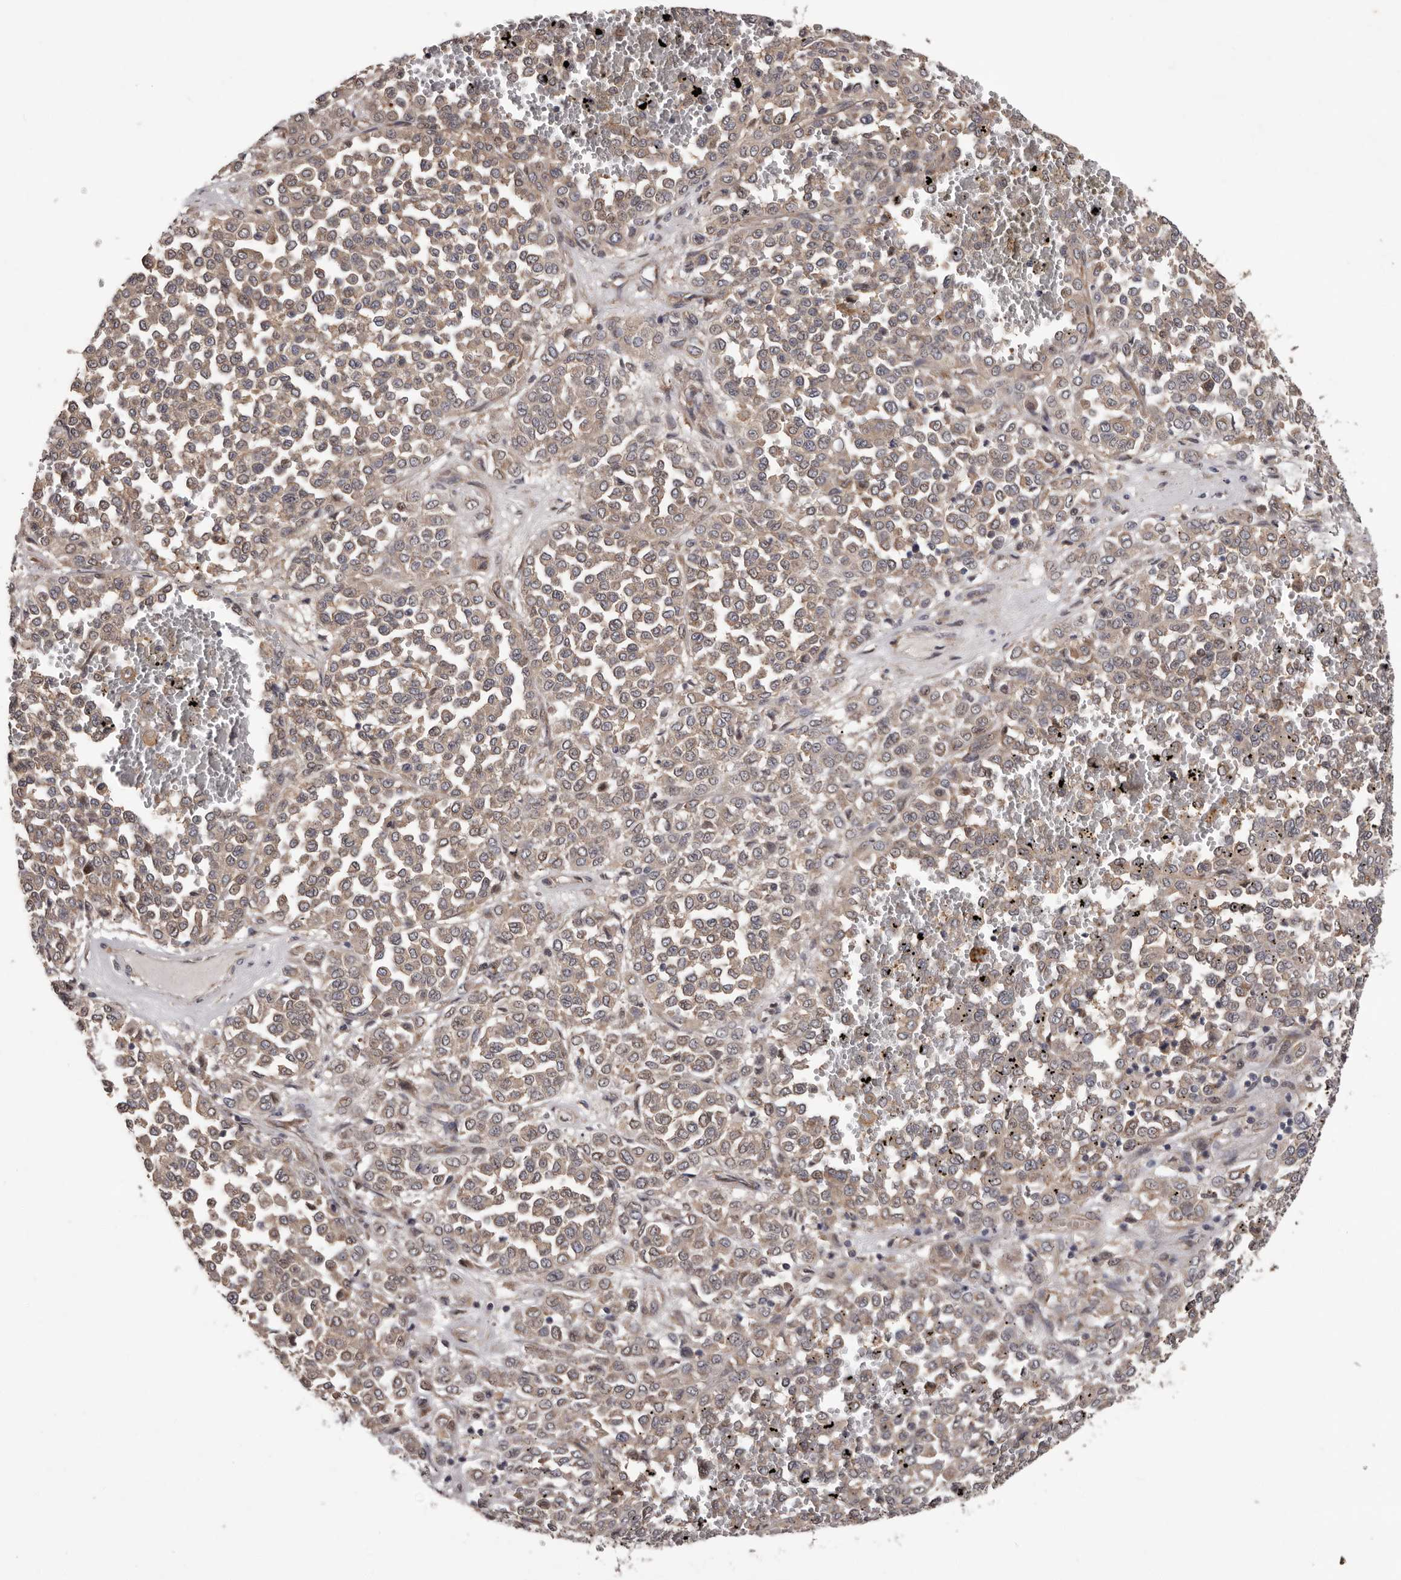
{"staining": {"intensity": "weak", "quantity": "25%-75%", "location": "cytoplasmic/membranous"}, "tissue": "melanoma", "cell_type": "Tumor cells", "image_type": "cancer", "snomed": [{"axis": "morphology", "description": "Malignant melanoma, Metastatic site"}, {"axis": "topography", "description": "Pancreas"}], "caption": "Melanoma stained with IHC exhibits weak cytoplasmic/membranous expression in approximately 25%-75% of tumor cells.", "gene": "PRKD1", "patient": {"sex": "female", "age": 30}}